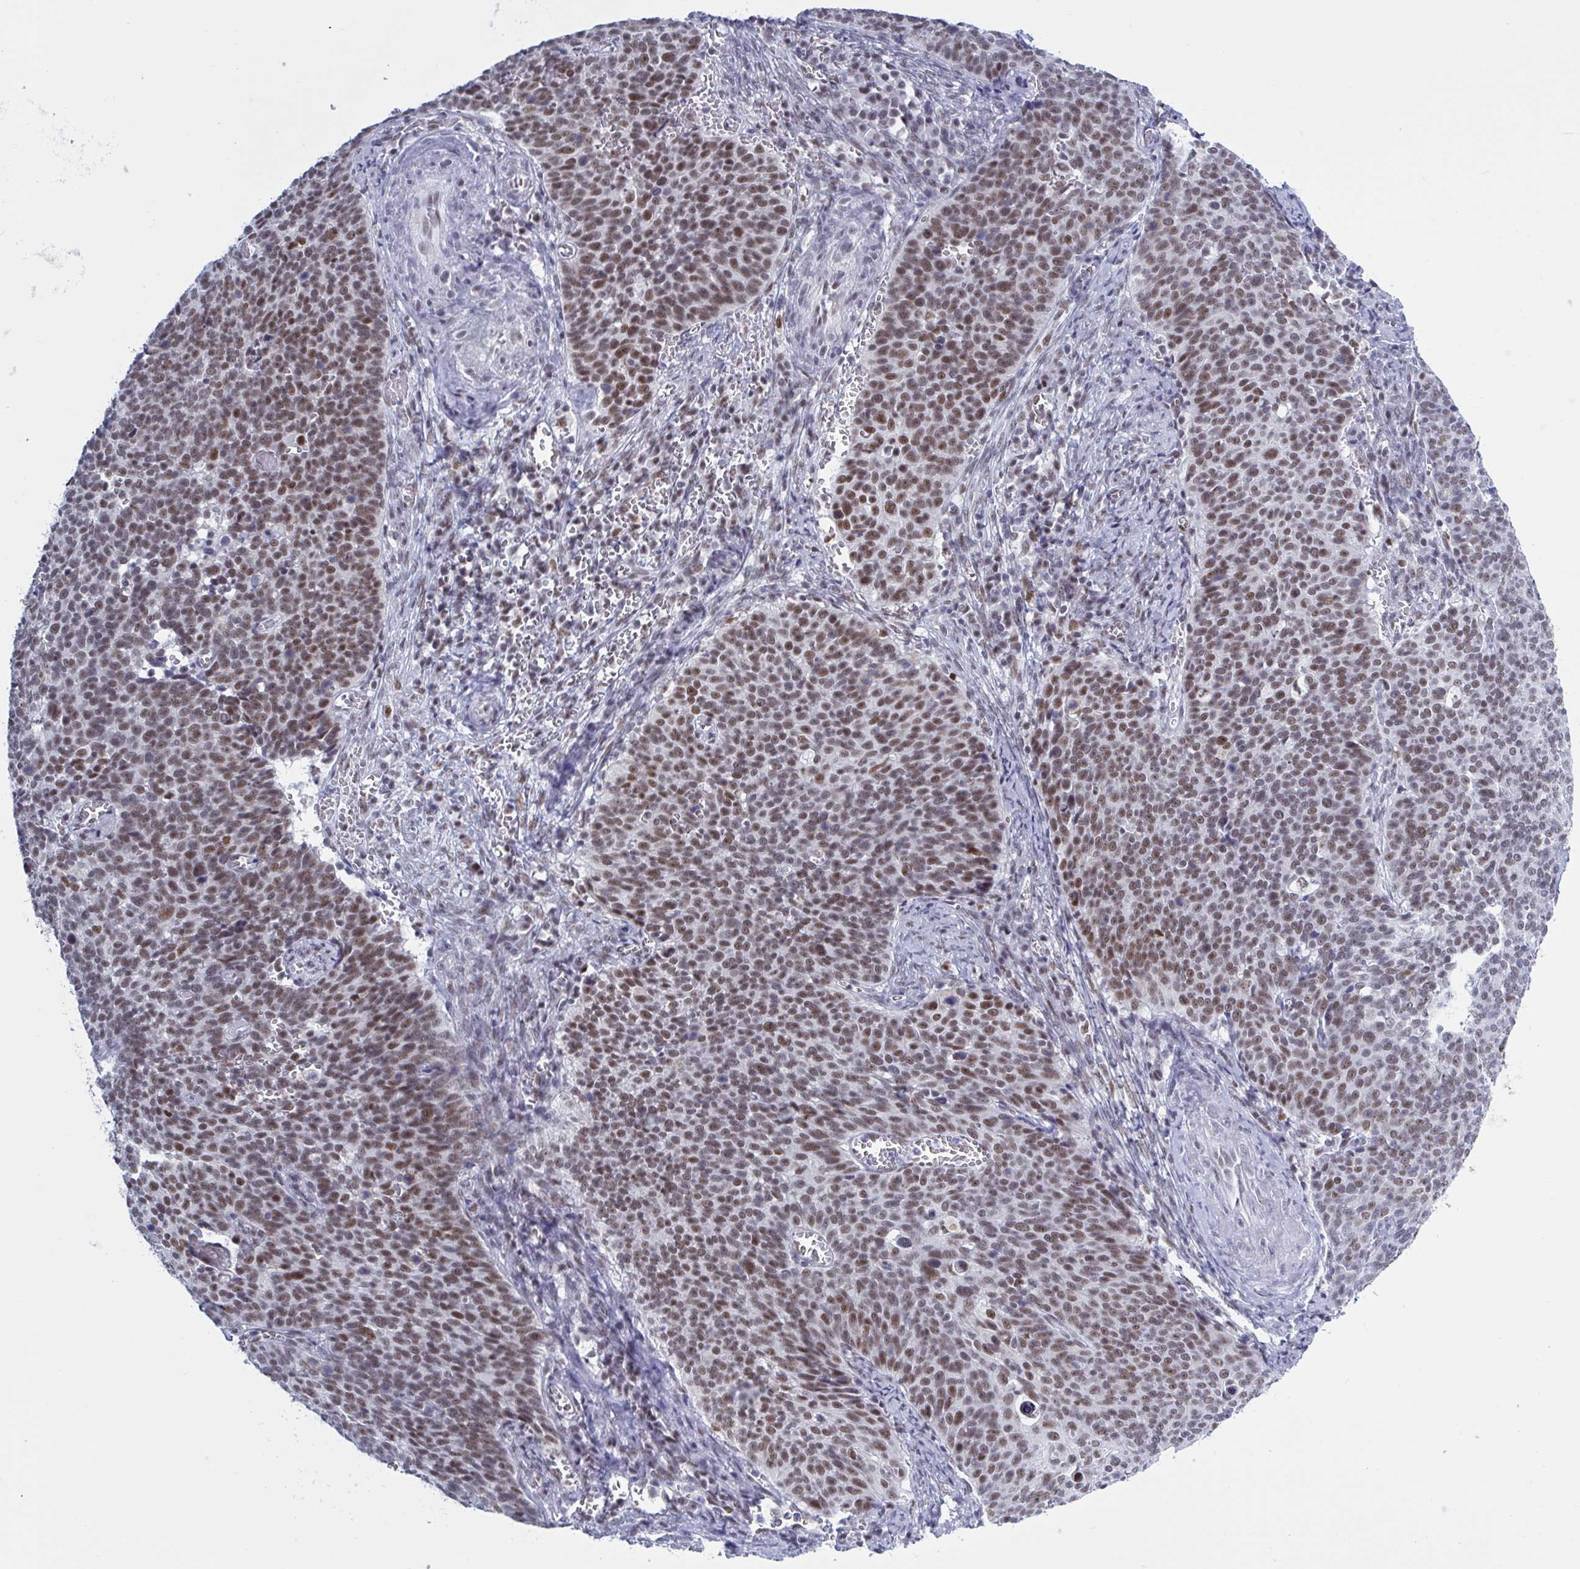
{"staining": {"intensity": "moderate", "quantity": ">75%", "location": "nuclear"}, "tissue": "cervical cancer", "cell_type": "Tumor cells", "image_type": "cancer", "snomed": [{"axis": "morphology", "description": "Normal tissue, NOS"}, {"axis": "morphology", "description": "Squamous cell carcinoma, NOS"}, {"axis": "topography", "description": "Cervix"}], "caption": "Cervical squamous cell carcinoma tissue shows moderate nuclear positivity in approximately >75% of tumor cells (Stains: DAB in brown, nuclei in blue, Microscopy: brightfield microscopy at high magnification).", "gene": "PPP1R10", "patient": {"sex": "female", "age": 39}}